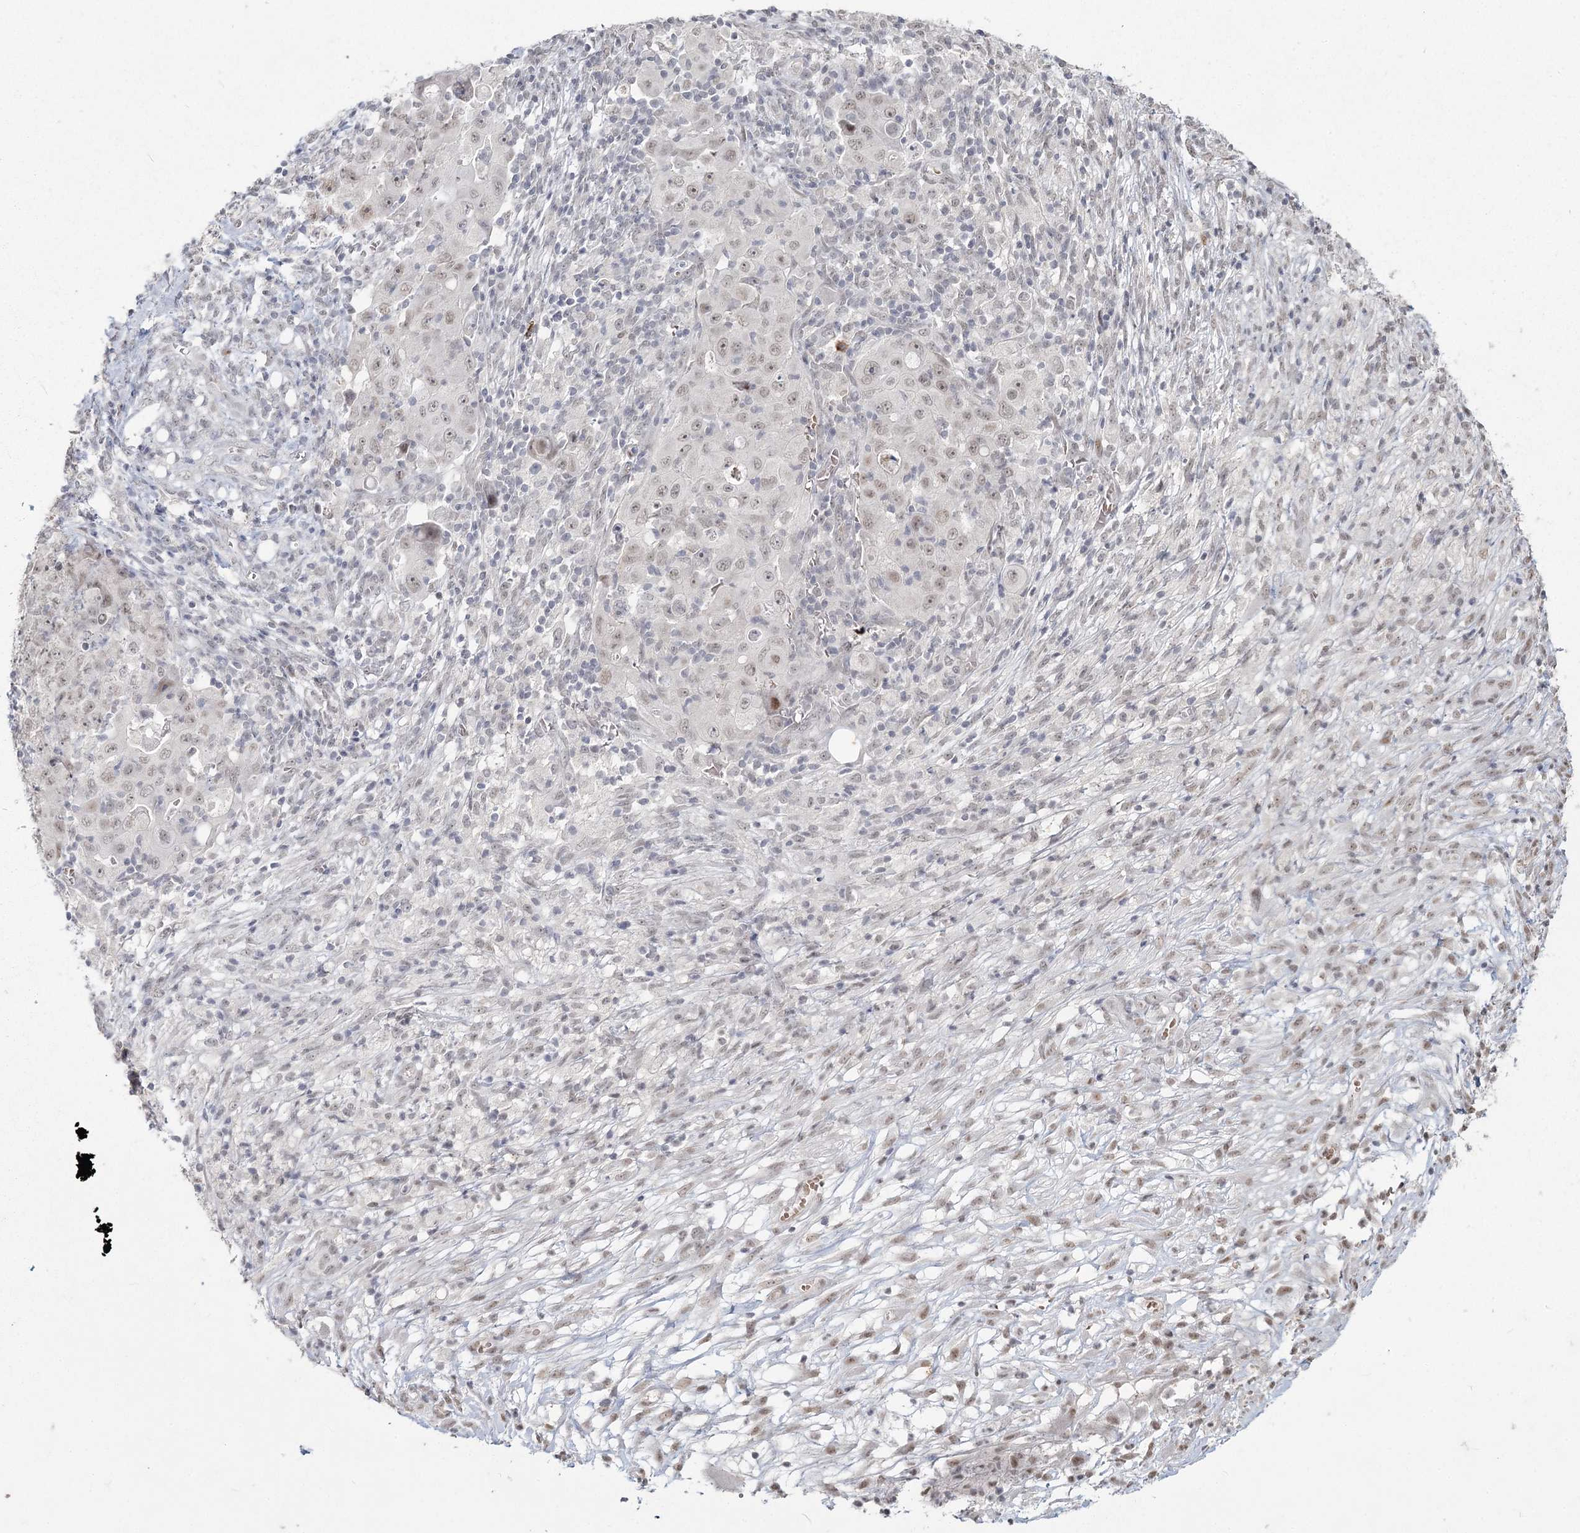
{"staining": {"intensity": "weak", "quantity": "<25%", "location": "nuclear"}, "tissue": "ovarian cancer", "cell_type": "Tumor cells", "image_type": "cancer", "snomed": [{"axis": "morphology", "description": "Carcinoma, endometroid"}, {"axis": "topography", "description": "Ovary"}], "caption": "This image is of ovarian cancer (endometroid carcinoma) stained with IHC to label a protein in brown with the nuclei are counter-stained blue. There is no staining in tumor cells.", "gene": "LY6G5C", "patient": {"sex": "female", "age": 42}}